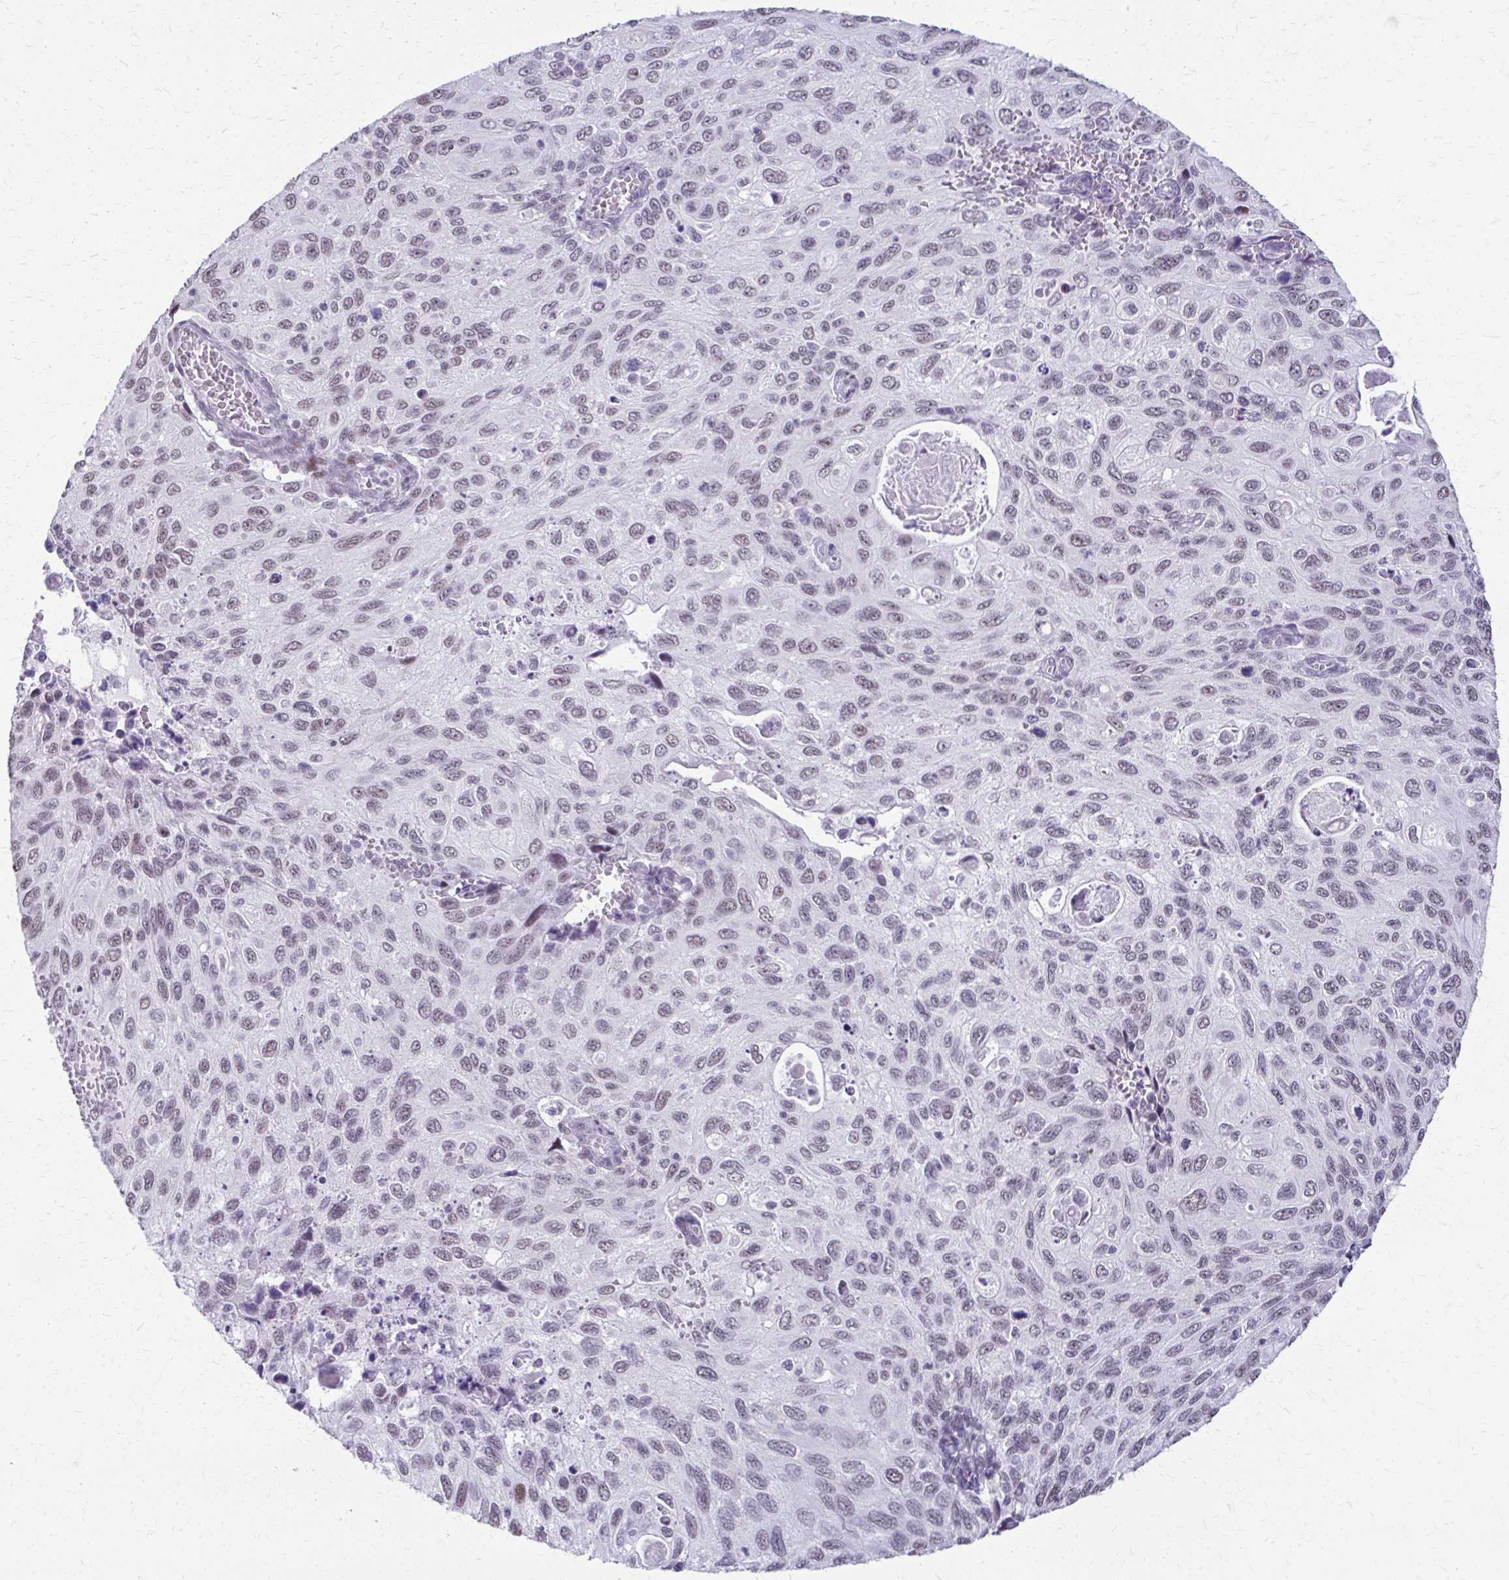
{"staining": {"intensity": "weak", "quantity": "25%-75%", "location": "nuclear"}, "tissue": "cervical cancer", "cell_type": "Tumor cells", "image_type": "cancer", "snomed": [{"axis": "morphology", "description": "Squamous cell carcinoma, NOS"}, {"axis": "topography", "description": "Cervix"}], "caption": "High-magnification brightfield microscopy of cervical squamous cell carcinoma stained with DAB (brown) and counterstained with hematoxylin (blue). tumor cells exhibit weak nuclear staining is identified in about25%-75% of cells.", "gene": "SS18", "patient": {"sex": "female", "age": 70}}